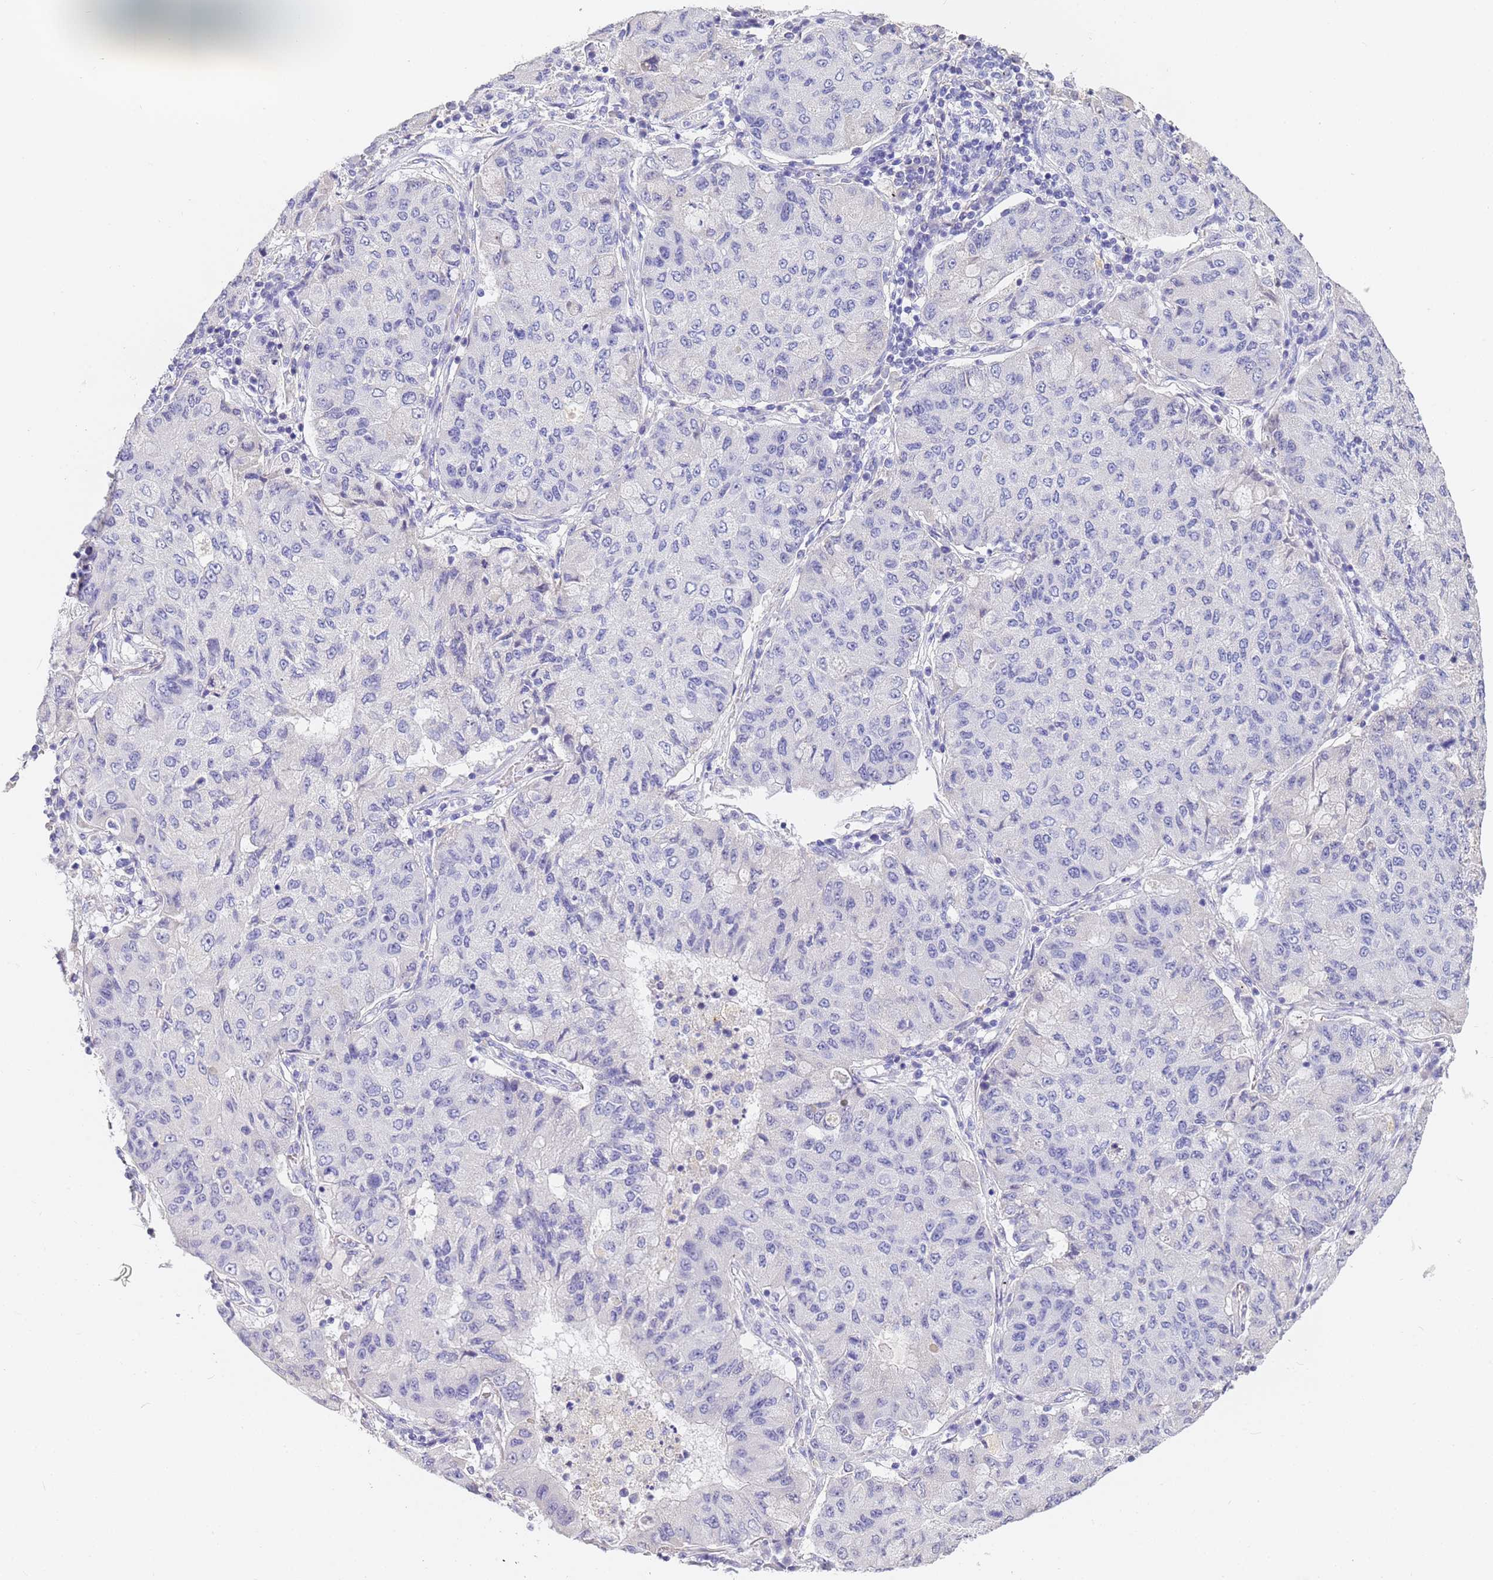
{"staining": {"intensity": "negative", "quantity": "none", "location": "none"}, "tissue": "lung cancer", "cell_type": "Tumor cells", "image_type": "cancer", "snomed": [{"axis": "morphology", "description": "Squamous cell carcinoma, NOS"}, {"axis": "topography", "description": "Lung"}], "caption": "Lung squamous cell carcinoma was stained to show a protein in brown. There is no significant staining in tumor cells.", "gene": "CFHR2", "patient": {"sex": "male", "age": 74}}